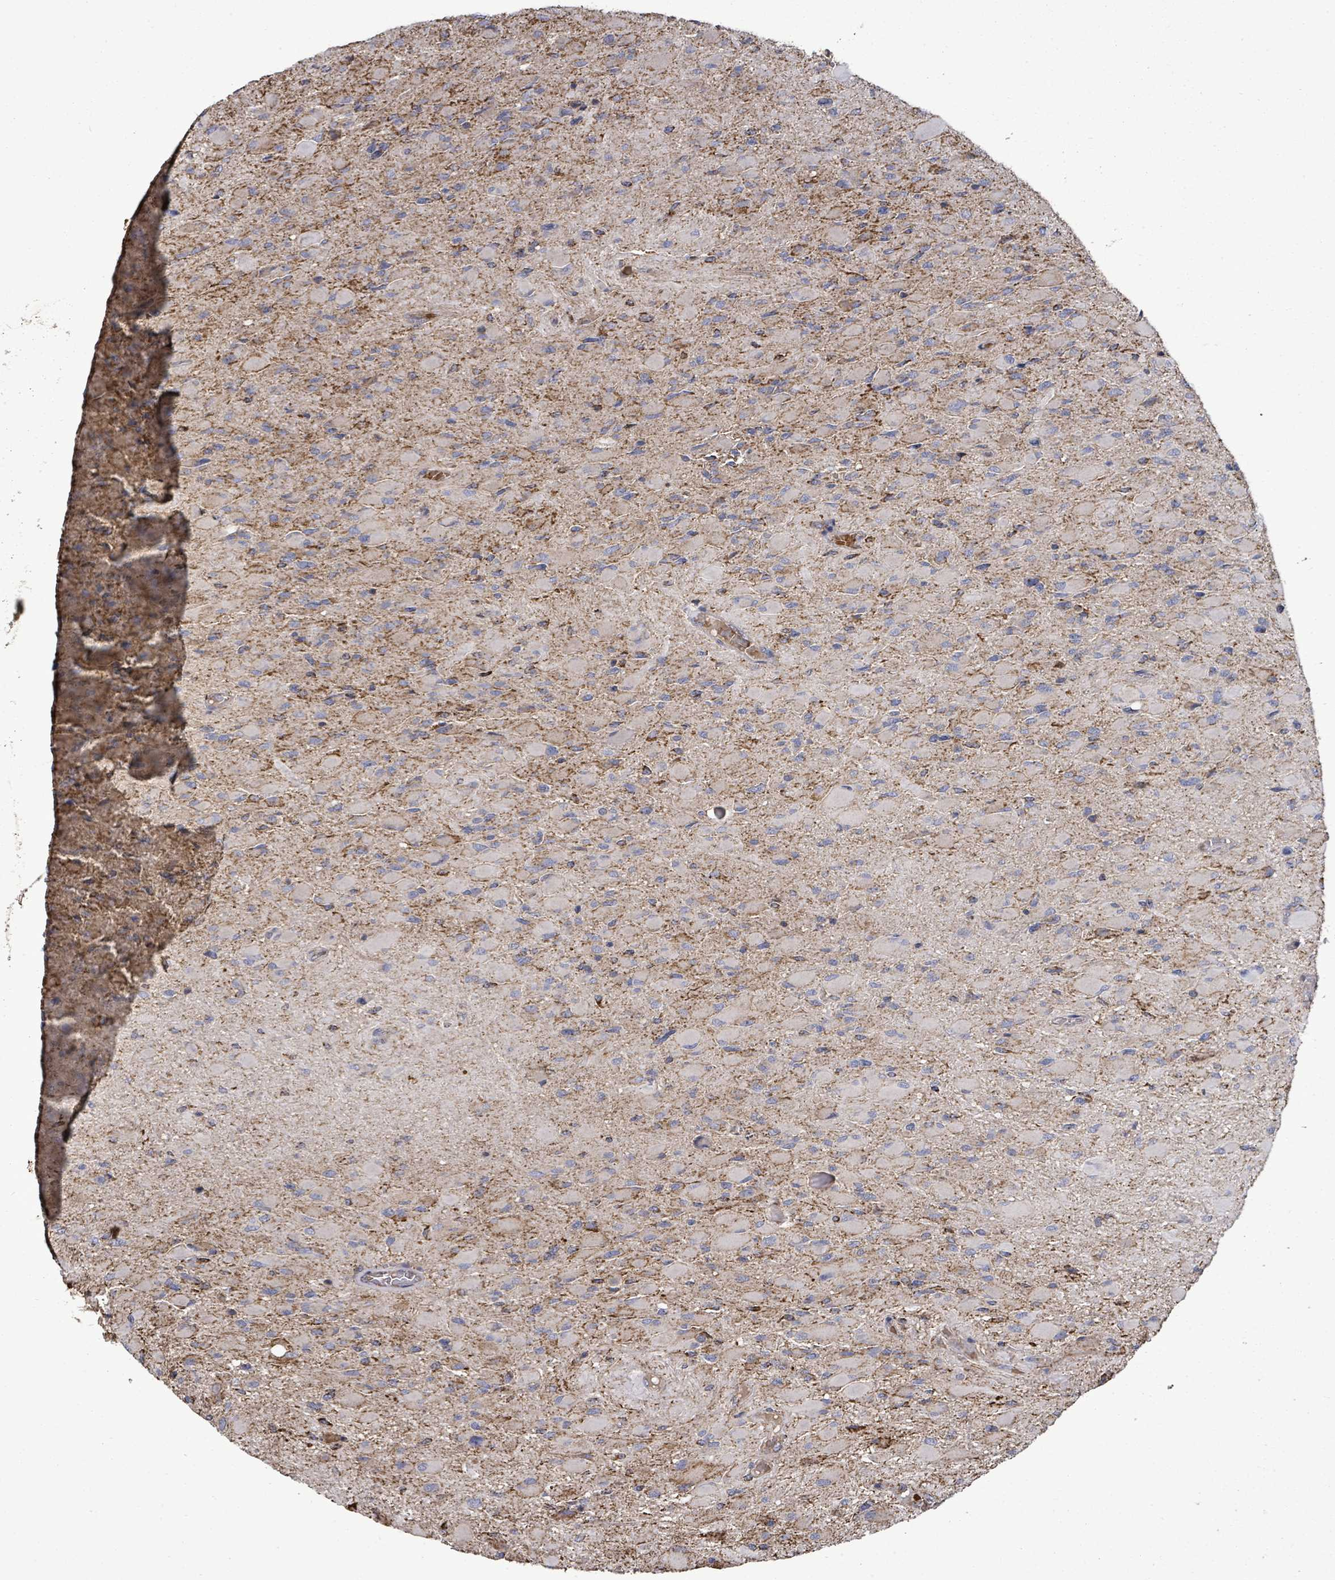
{"staining": {"intensity": "negative", "quantity": "none", "location": "none"}, "tissue": "glioma", "cell_type": "Tumor cells", "image_type": "cancer", "snomed": [{"axis": "morphology", "description": "Glioma, malignant, High grade"}, {"axis": "topography", "description": "Cerebral cortex"}], "caption": "Immunohistochemistry (IHC) image of neoplastic tissue: human high-grade glioma (malignant) stained with DAB exhibits no significant protein staining in tumor cells.", "gene": "MTMR12", "patient": {"sex": "female", "age": 36}}